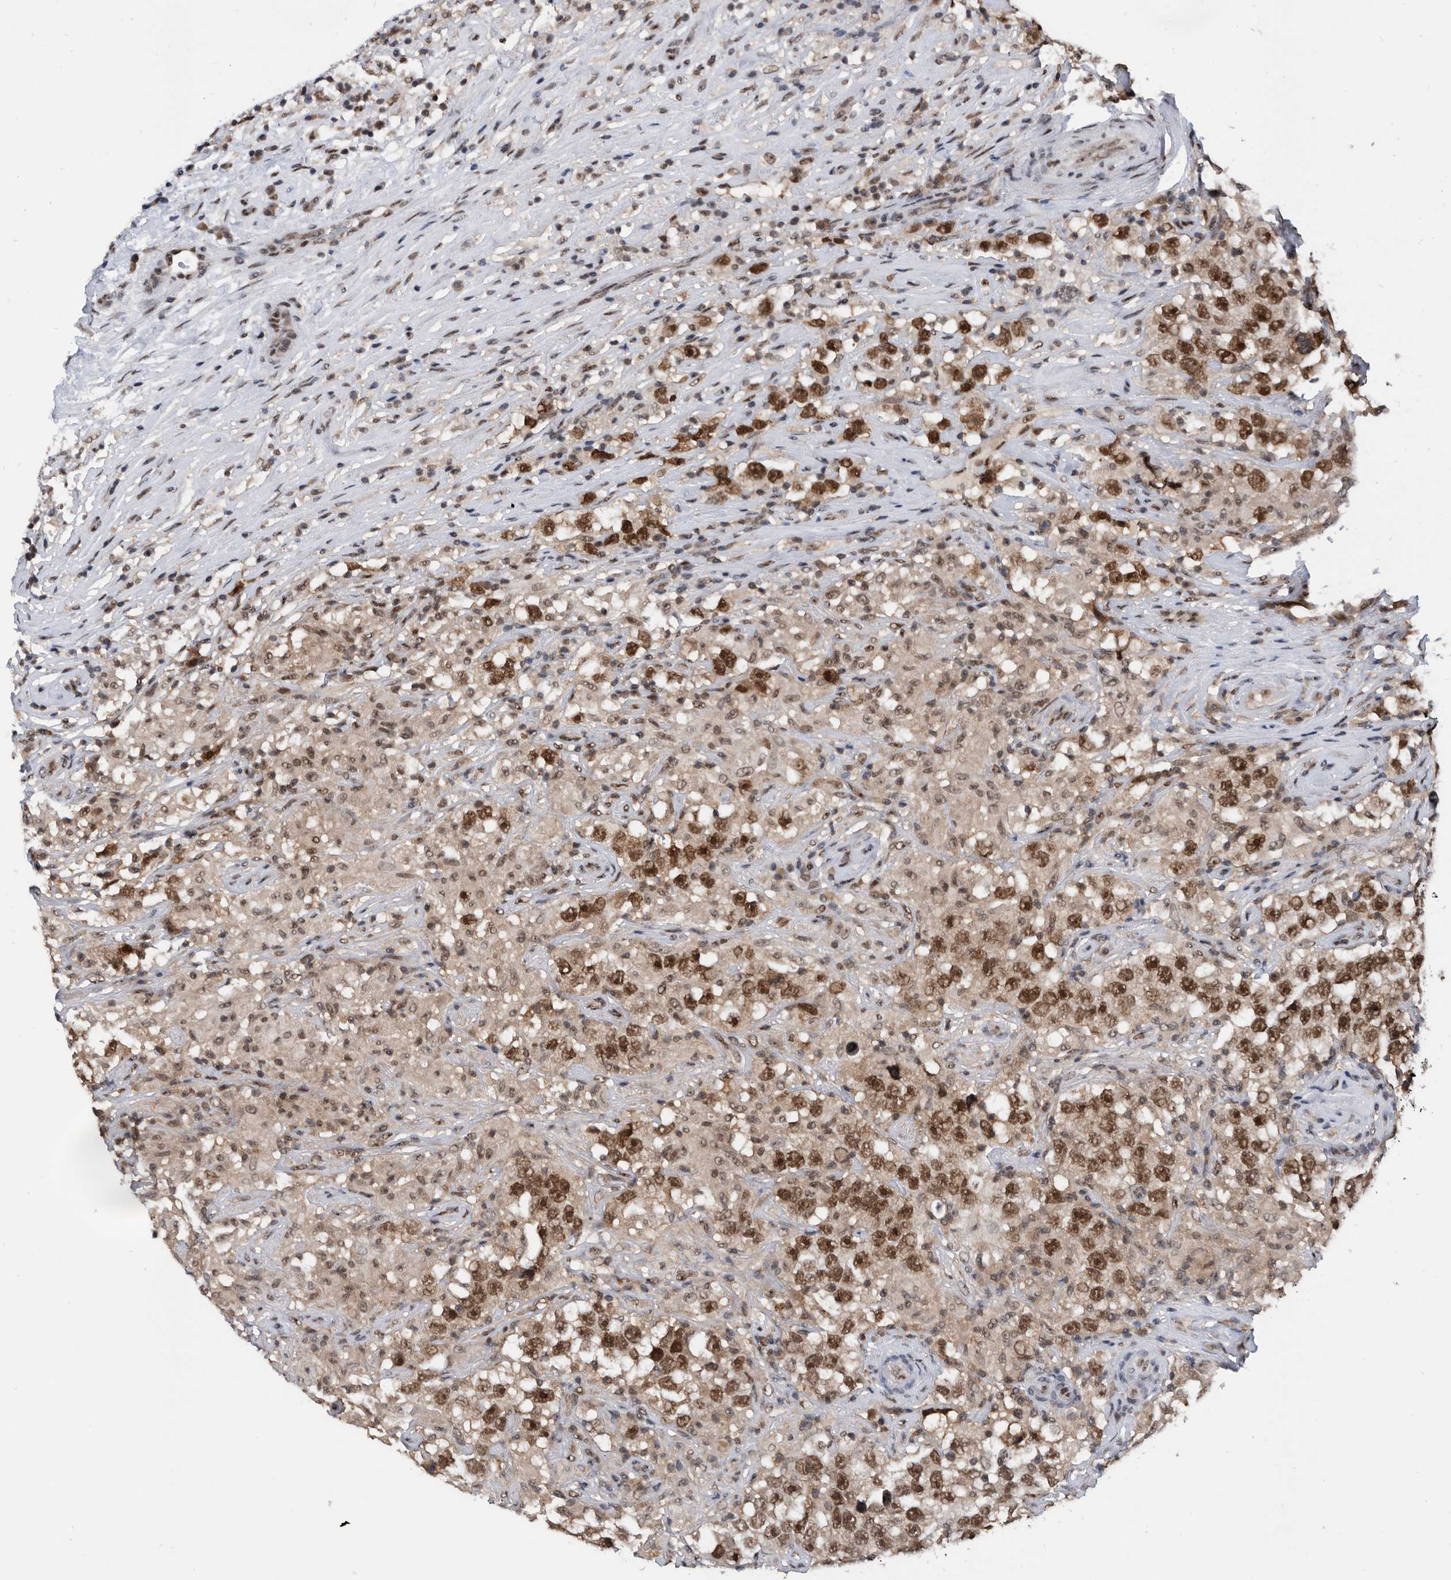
{"staining": {"intensity": "strong", "quantity": ">75%", "location": "cytoplasmic/membranous,nuclear"}, "tissue": "testis cancer", "cell_type": "Tumor cells", "image_type": "cancer", "snomed": [{"axis": "morphology", "description": "Seminoma, NOS"}, {"axis": "topography", "description": "Testis"}], "caption": "IHC photomicrograph of neoplastic tissue: human testis cancer stained using immunohistochemistry (IHC) demonstrates high levels of strong protein expression localized specifically in the cytoplasmic/membranous and nuclear of tumor cells, appearing as a cytoplasmic/membranous and nuclear brown color.", "gene": "ZNF260", "patient": {"sex": "male", "age": 49}}